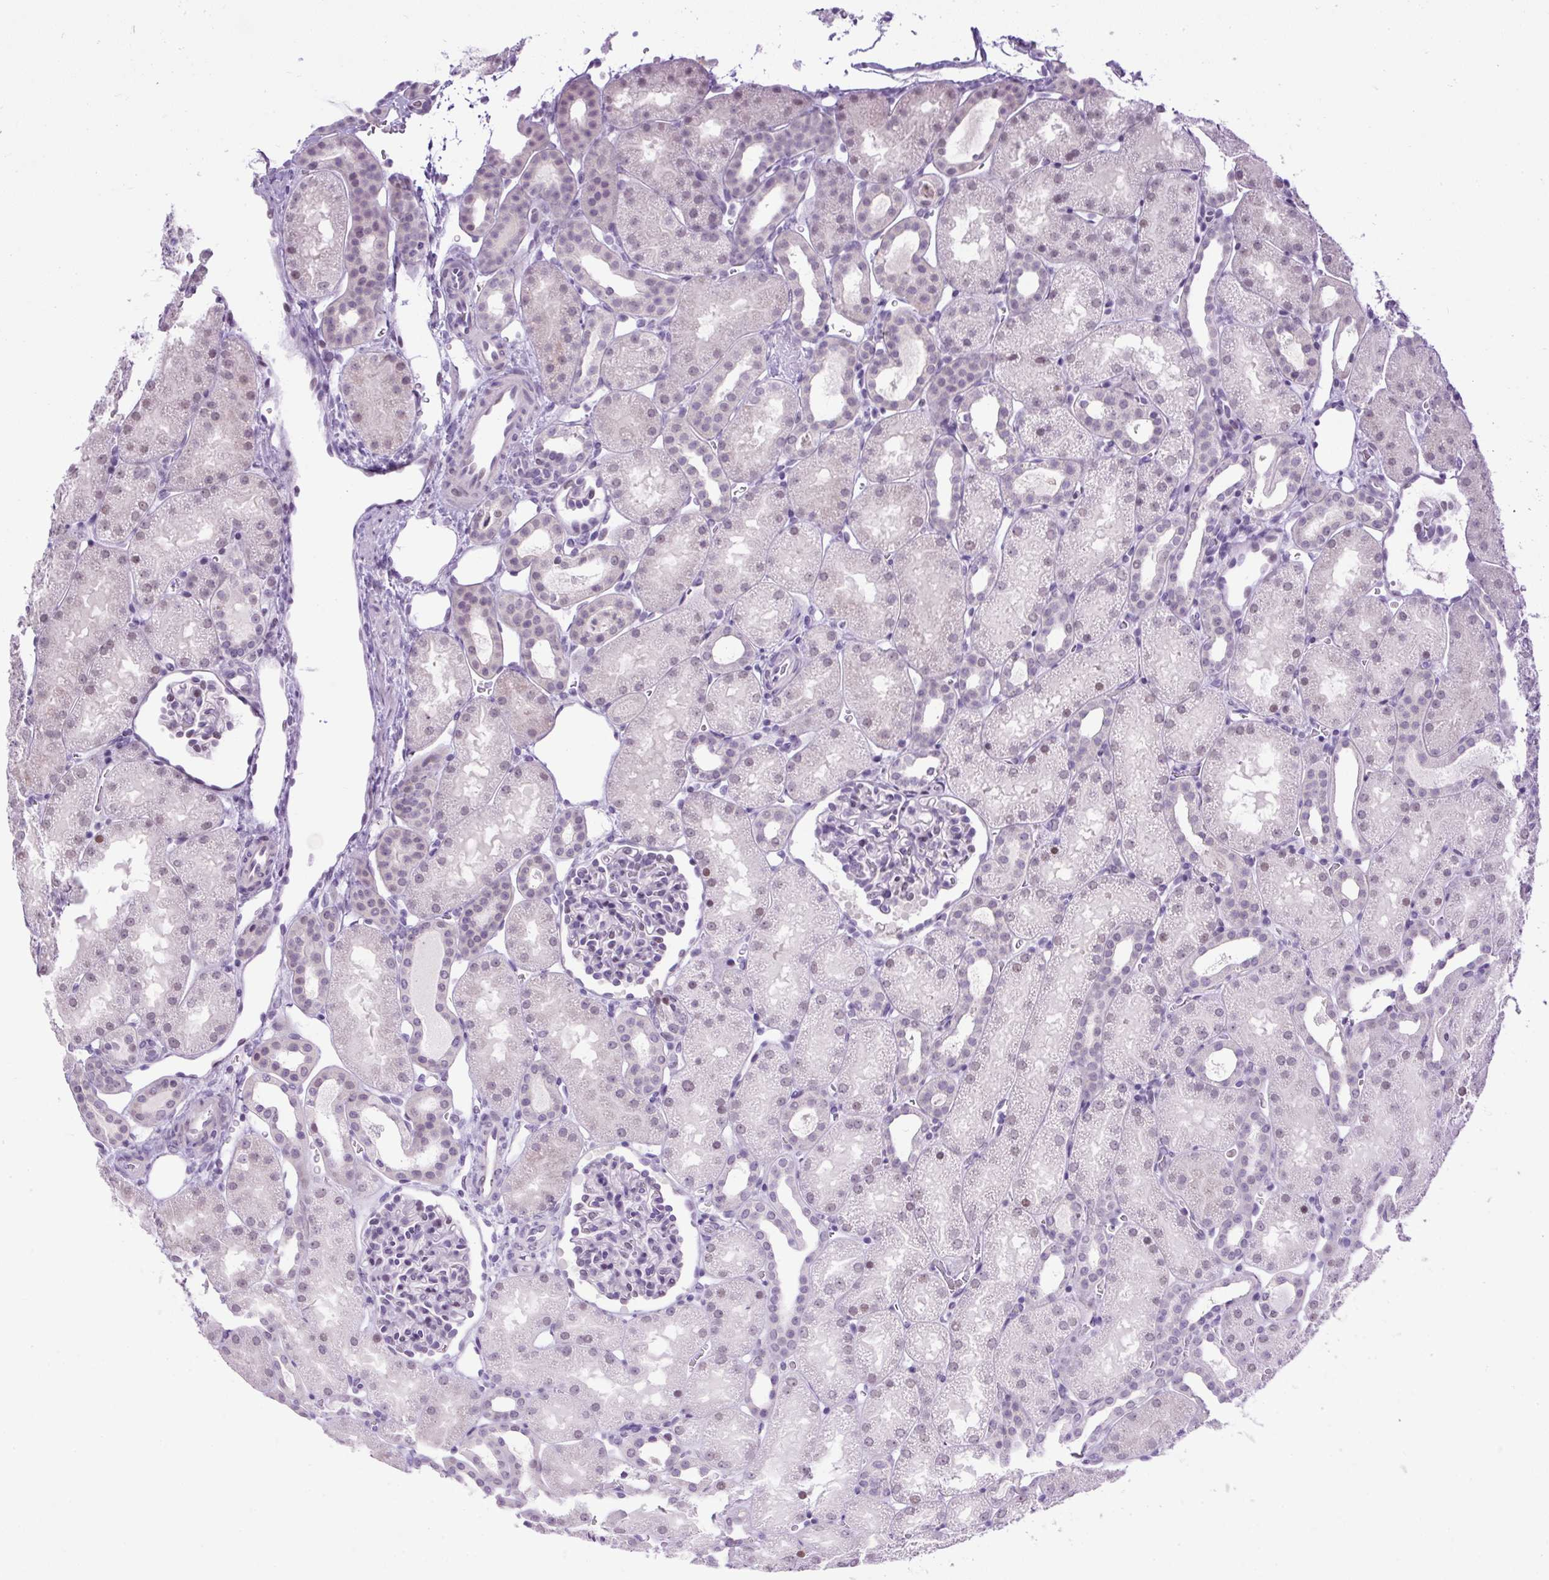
{"staining": {"intensity": "negative", "quantity": "none", "location": "none"}, "tissue": "kidney", "cell_type": "Cells in glomeruli", "image_type": "normal", "snomed": [{"axis": "morphology", "description": "Normal tissue, NOS"}, {"axis": "topography", "description": "Kidney"}], "caption": "Benign kidney was stained to show a protein in brown. There is no significant positivity in cells in glomeruli. (DAB IHC, high magnification).", "gene": "WNT10B", "patient": {"sex": "male", "age": 2}}